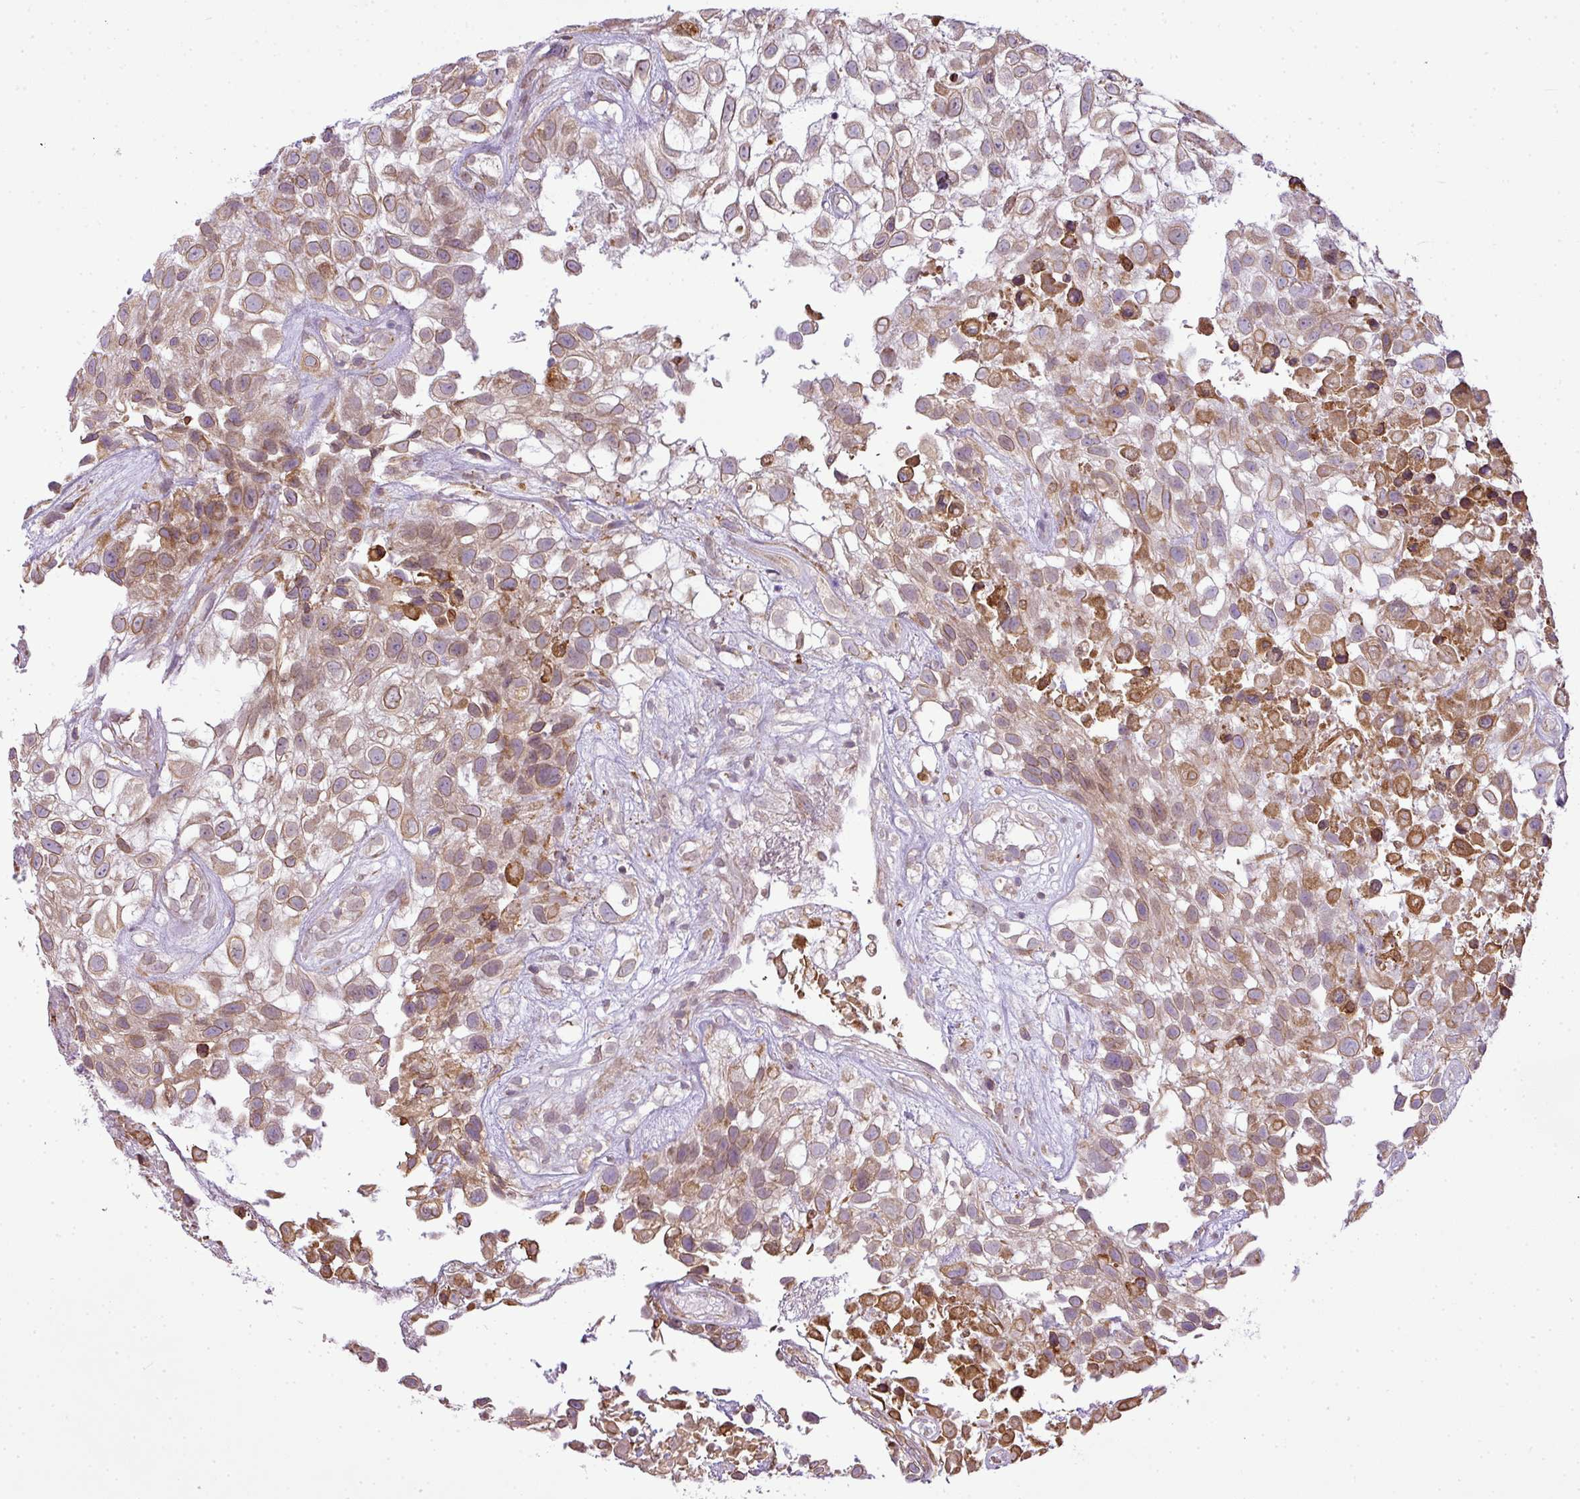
{"staining": {"intensity": "moderate", "quantity": "25%-75%", "location": "cytoplasmic/membranous,nuclear"}, "tissue": "urothelial cancer", "cell_type": "Tumor cells", "image_type": "cancer", "snomed": [{"axis": "morphology", "description": "Urothelial carcinoma, High grade"}, {"axis": "topography", "description": "Urinary bladder"}], "caption": "Immunohistochemistry image of human urothelial carcinoma (high-grade) stained for a protein (brown), which exhibits medium levels of moderate cytoplasmic/membranous and nuclear positivity in approximately 25%-75% of tumor cells.", "gene": "COX18", "patient": {"sex": "male", "age": 56}}